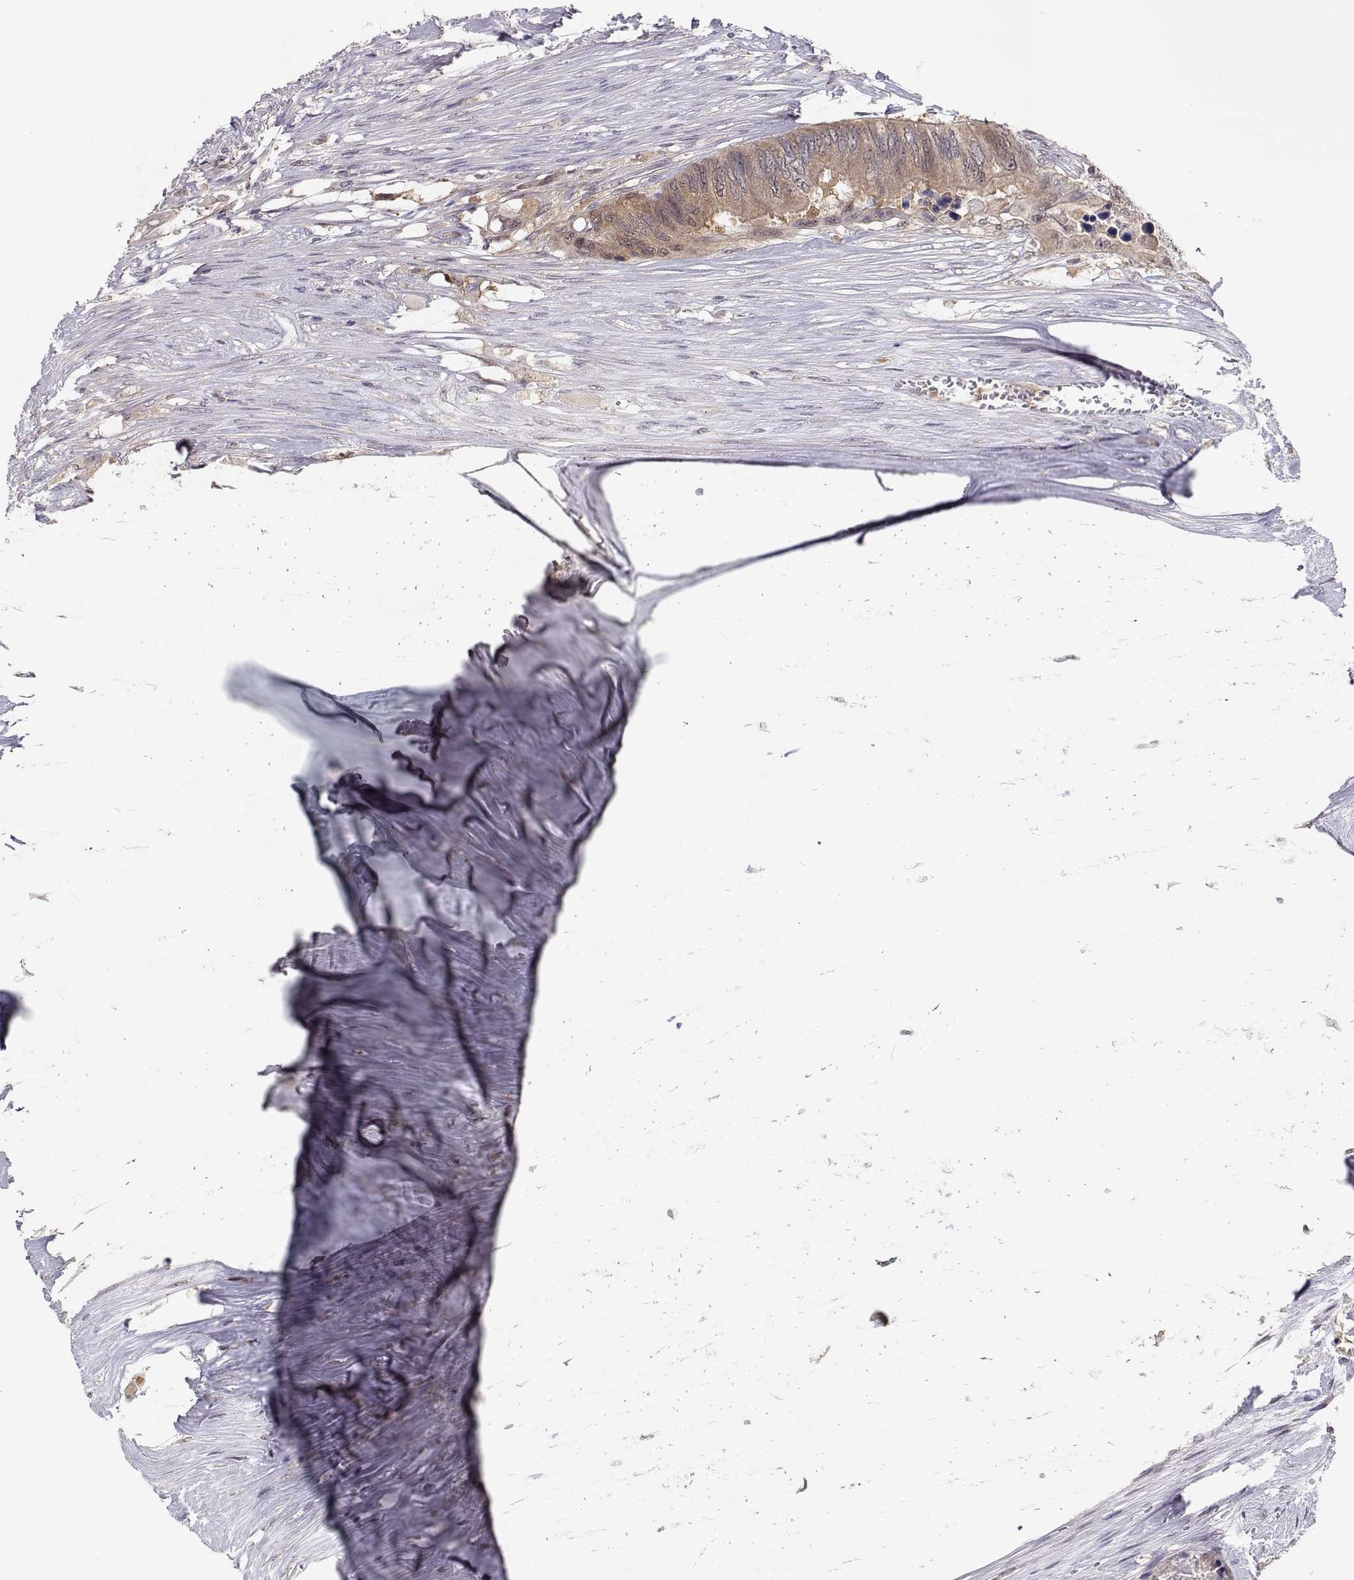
{"staining": {"intensity": "weak", "quantity": ">75%", "location": "cytoplasmic/membranous"}, "tissue": "colorectal cancer", "cell_type": "Tumor cells", "image_type": "cancer", "snomed": [{"axis": "morphology", "description": "Adenocarcinoma, NOS"}, {"axis": "topography", "description": "Colon"}], "caption": "Immunohistochemical staining of human adenocarcinoma (colorectal) shows low levels of weak cytoplasmic/membranous protein expression in about >75% of tumor cells.", "gene": "NCAM2", "patient": {"sex": "female", "age": 48}}